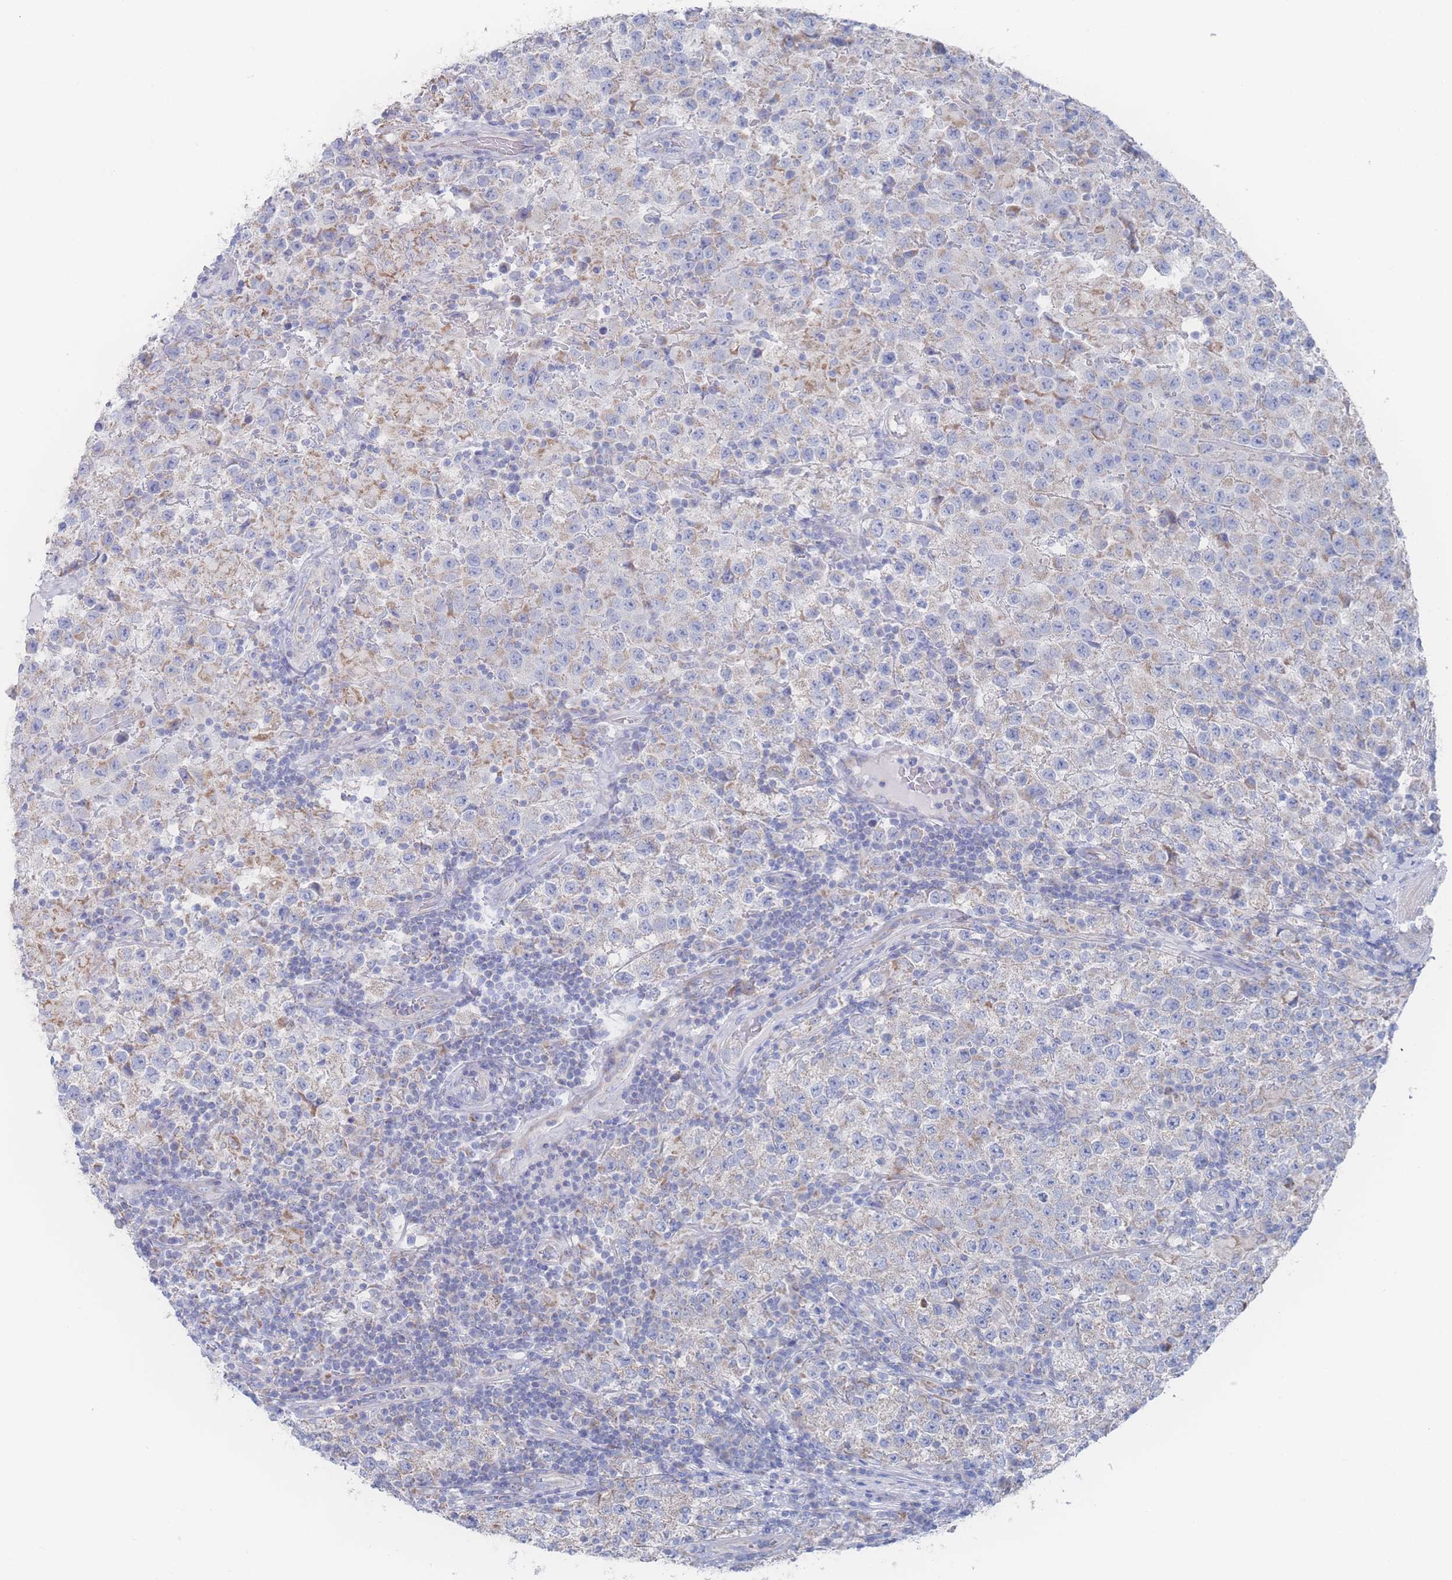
{"staining": {"intensity": "weak", "quantity": "<25%", "location": "cytoplasmic/membranous"}, "tissue": "testis cancer", "cell_type": "Tumor cells", "image_type": "cancer", "snomed": [{"axis": "morphology", "description": "Seminoma, NOS"}, {"axis": "morphology", "description": "Carcinoma, Embryonal, NOS"}, {"axis": "topography", "description": "Testis"}], "caption": "This is an immunohistochemistry (IHC) histopathology image of human seminoma (testis). There is no positivity in tumor cells.", "gene": "SNPH", "patient": {"sex": "male", "age": 41}}